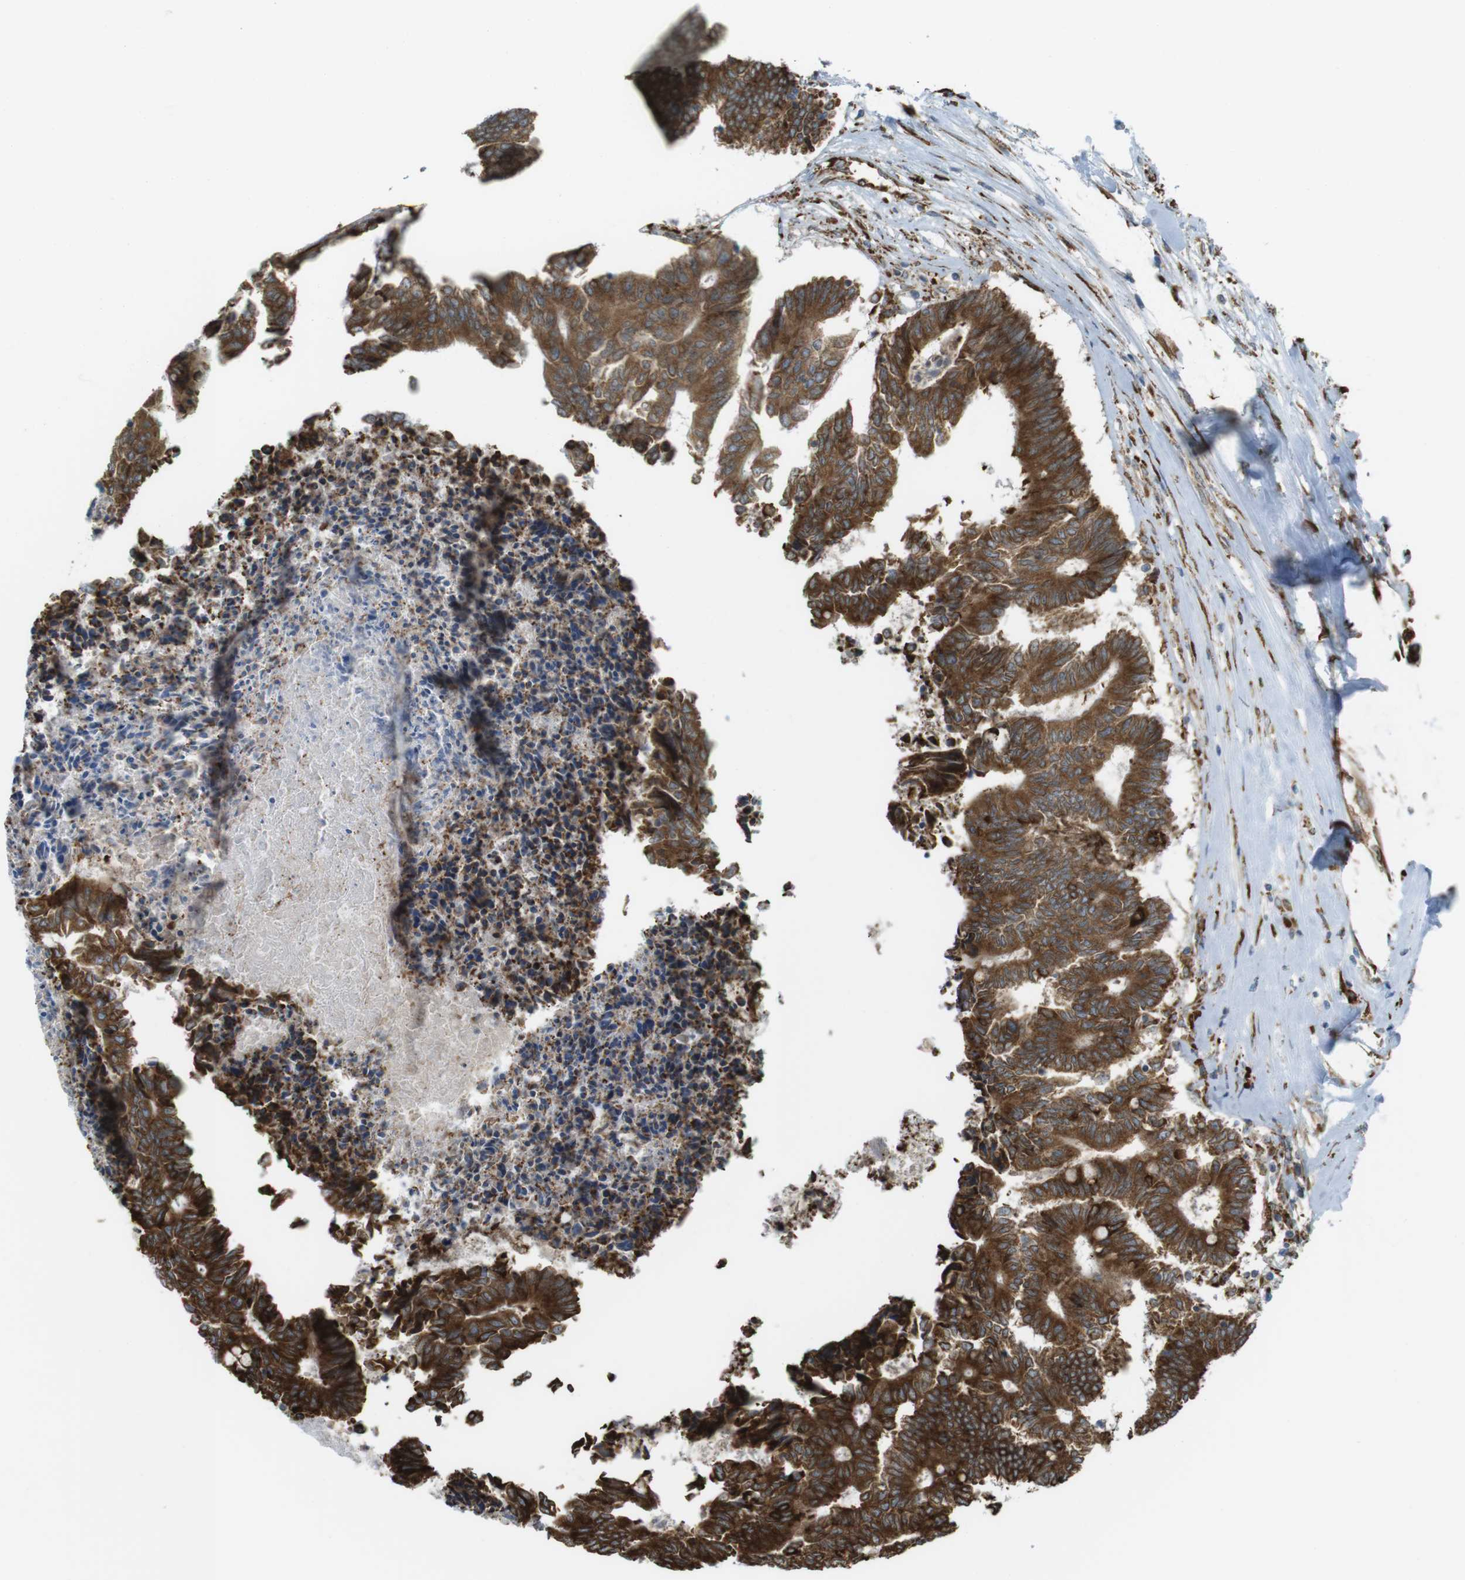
{"staining": {"intensity": "strong", "quantity": ">75%", "location": "cytoplasmic/membranous"}, "tissue": "colorectal cancer", "cell_type": "Tumor cells", "image_type": "cancer", "snomed": [{"axis": "morphology", "description": "Adenocarcinoma, NOS"}, {"axis": "topography", "description": "Rectum"}], "caption": "A brown stain highlights strong cytoplasmic/membranous expression of a protein in human colorectal cancer (adenocarcinoma) tumor cells.", "gene": "MBOAT2", "patient": {"sex": "male", "age": 63}}